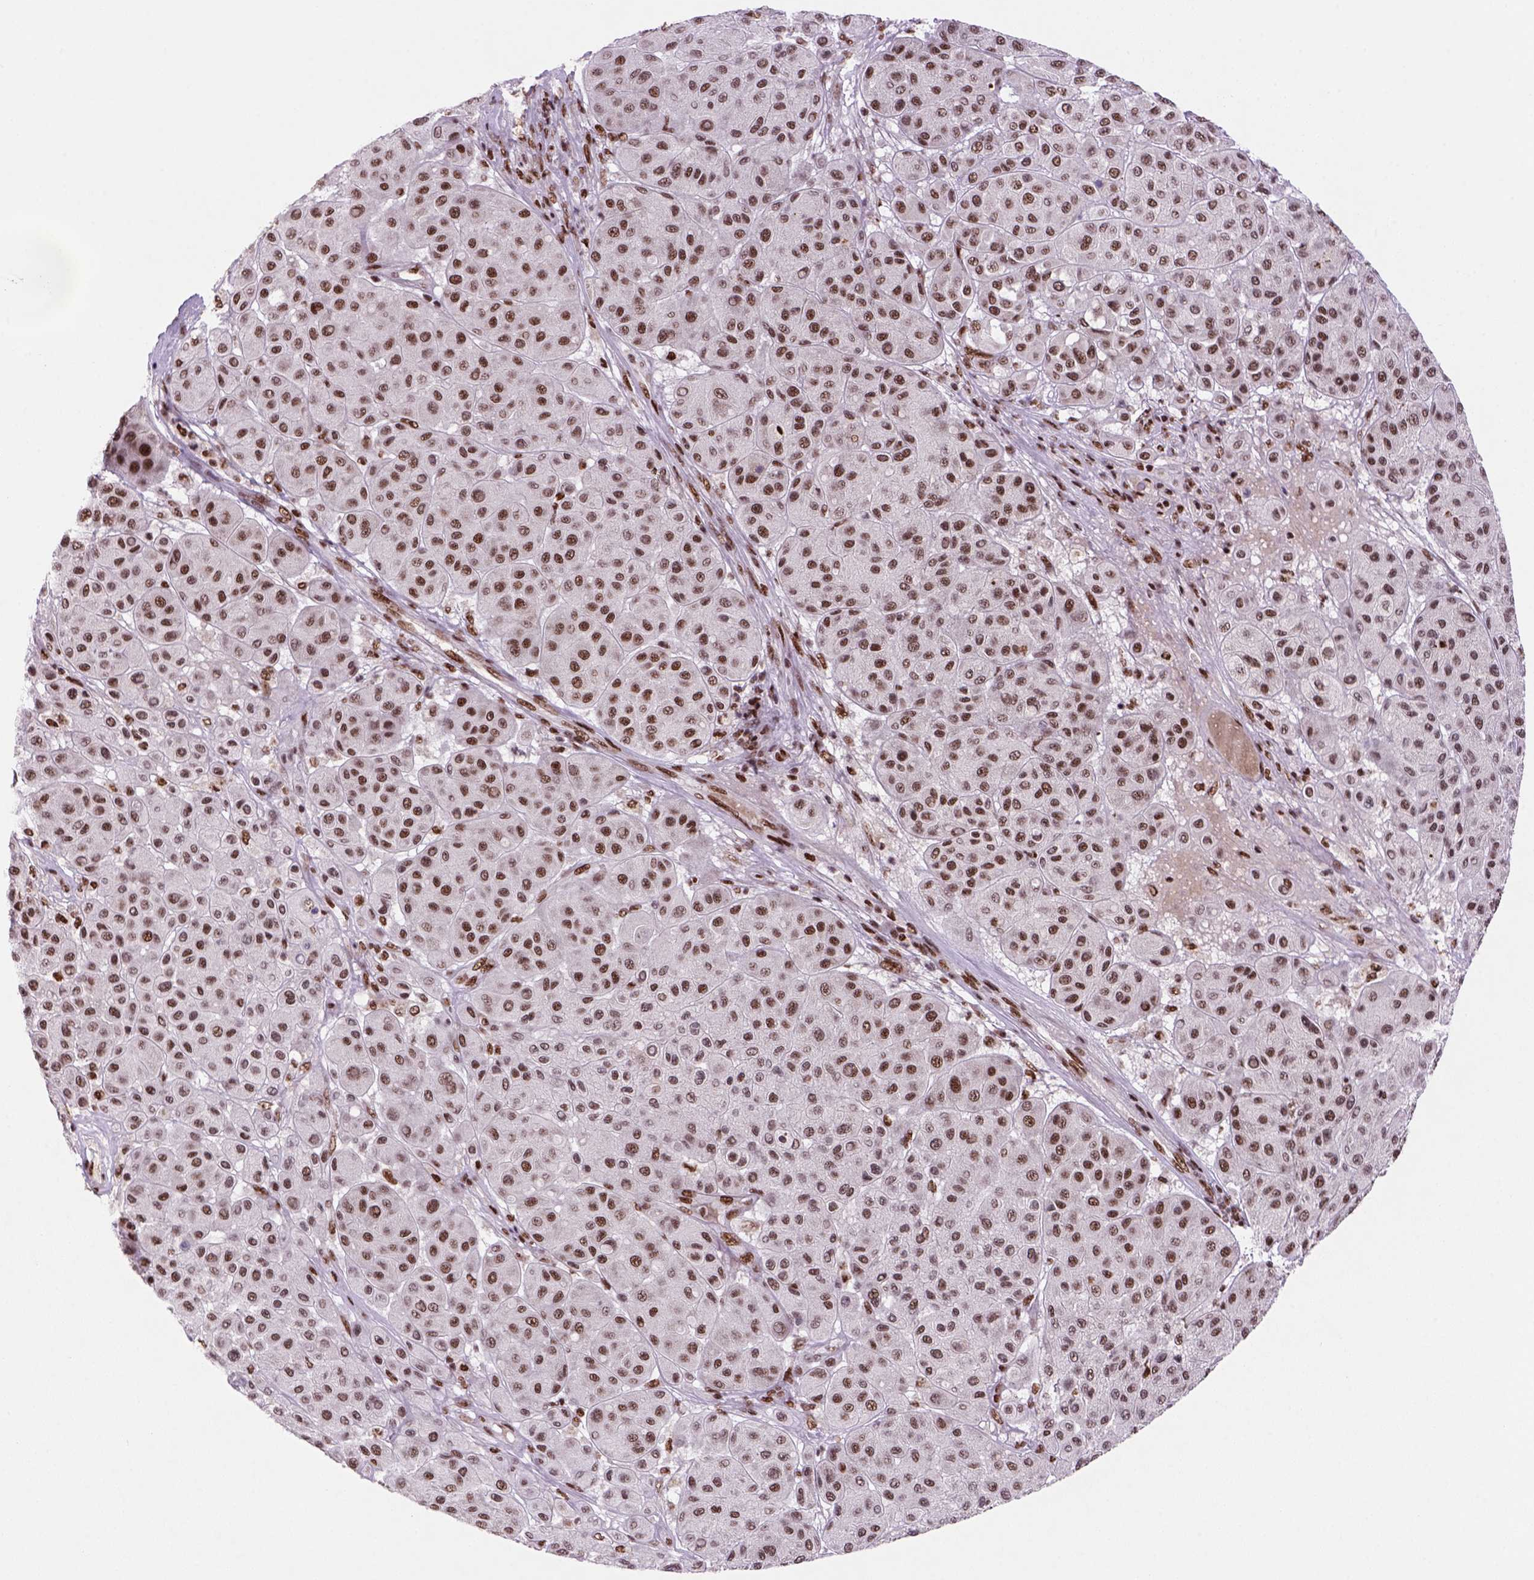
{"staining": {"intensity": "moderate", "quantity": ">75%", "location": "nuclear"}, "tissue": "melanoma", "cell_type": "Tumor cells", "image_type": "cancer", "snomed": [{"axis": "morphology", "description": "Malignant melanoma, Metastatic site"}, {"axis": "topography", "description": "Smooth muscle"}], "caption": "Malignant melanoma (metastatic site) tissue displays moderate nuclear positivity in about >75% of tumor cells, visualized by immunohistochemistry. (Brightfield microscopy of DAB IHC at high magnification).", "gene": "NSMCE2", "patient": {"sex": "male", "age": 41}}